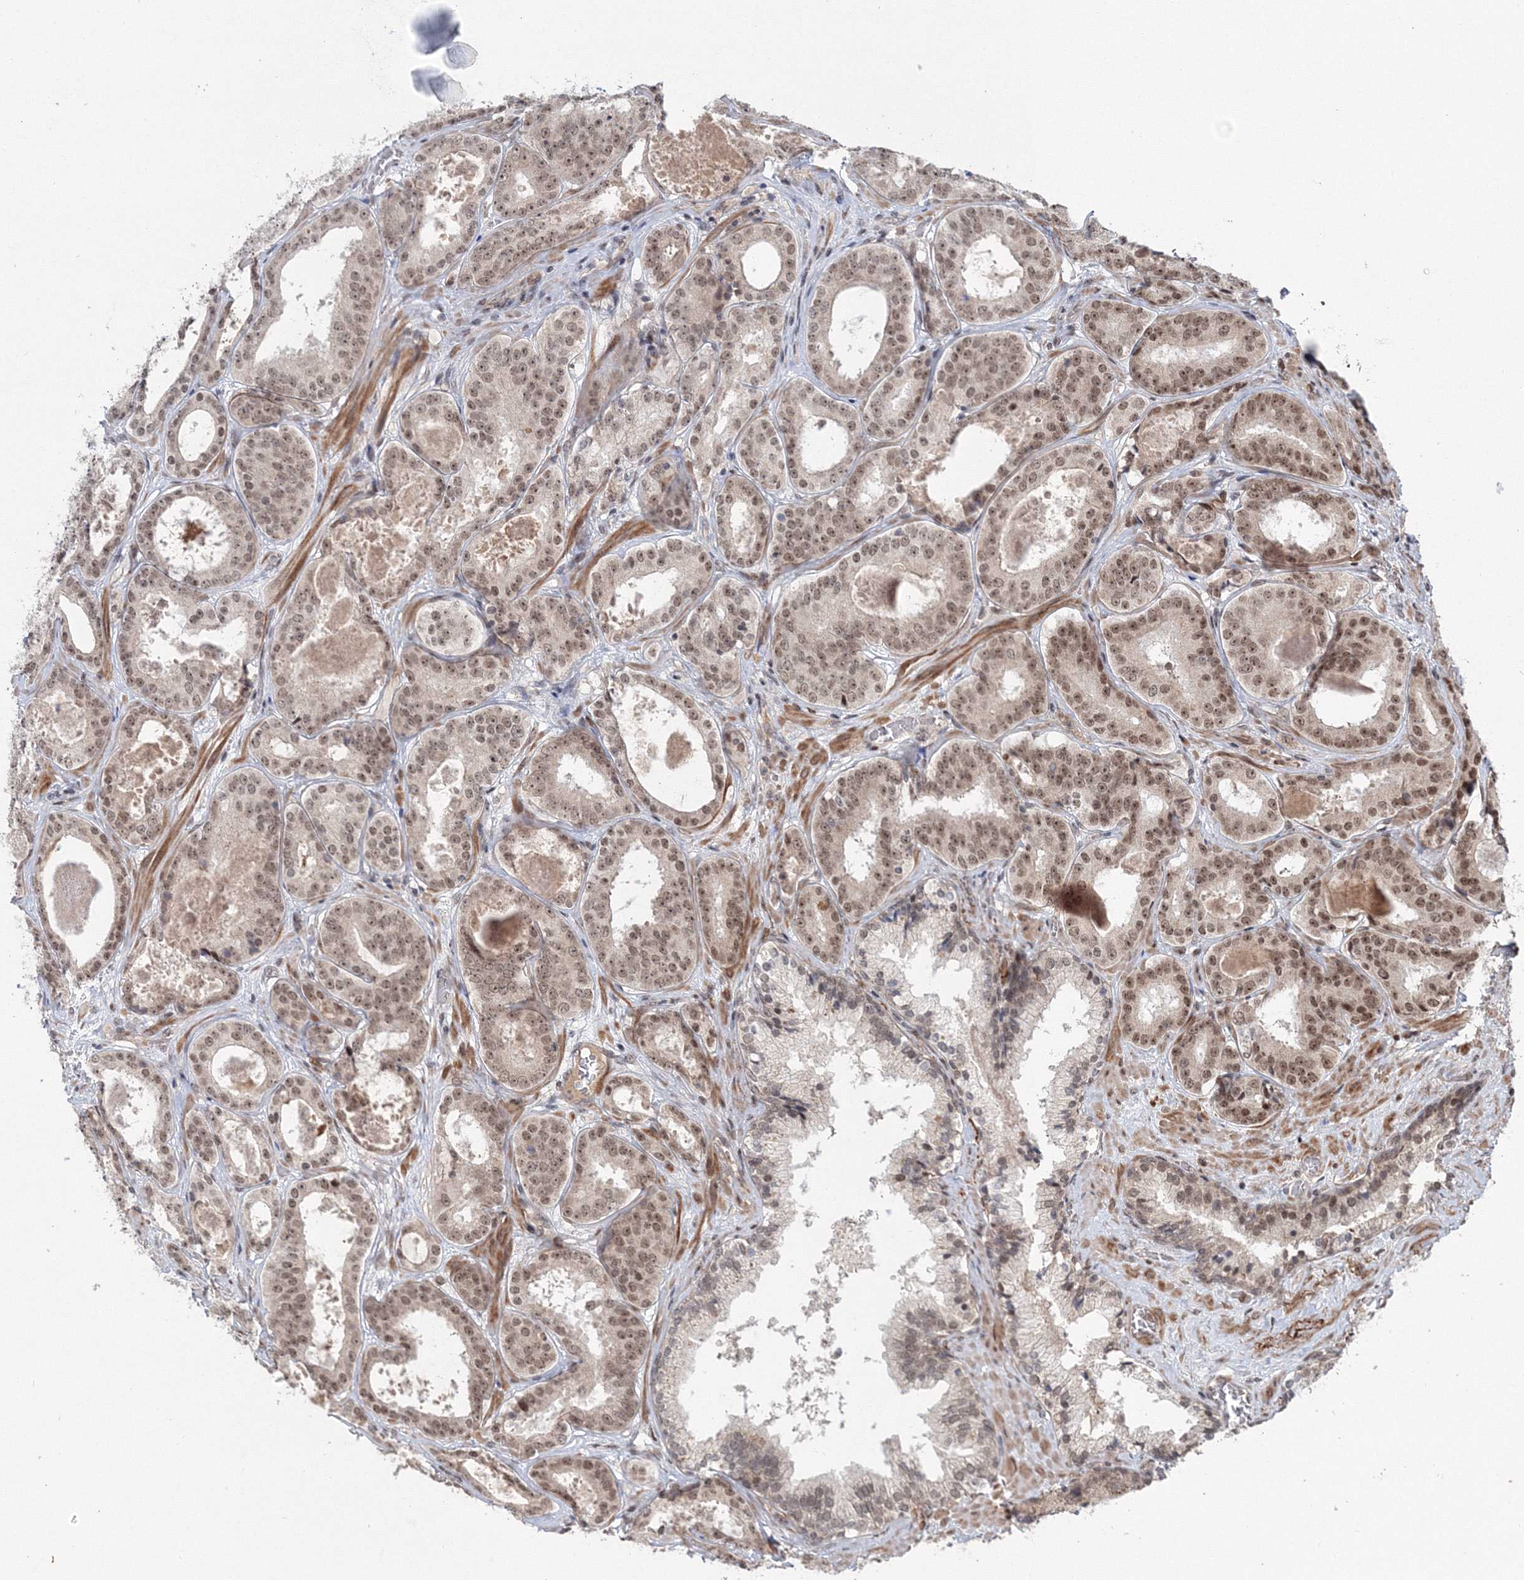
{"staining": {"intensity": "moderate", "quantity": ">75%", "location": "nuclear"}, "tissue": "prostate cancer", "cell_type": "Tumor cells", "image_type": "cancer", "snomed": [{"axis": "morphology", "description": "Adenocarcinoma, High grade"}, {"axis": "topography", "description": "Prostate"}], "caption": "Immunohistochemistry (IHC) micrograph of neoplastic tissue: prostate adenocarcinoma (high-grade) stained using immunohistochemistry demonstrates medium levels of moderate protein expression localized specifically in the nuclear of tumor cells, appearing as a nuclear brown color.", "gene": "NOA1", "patient": {"sex": "male", "age": 57}}